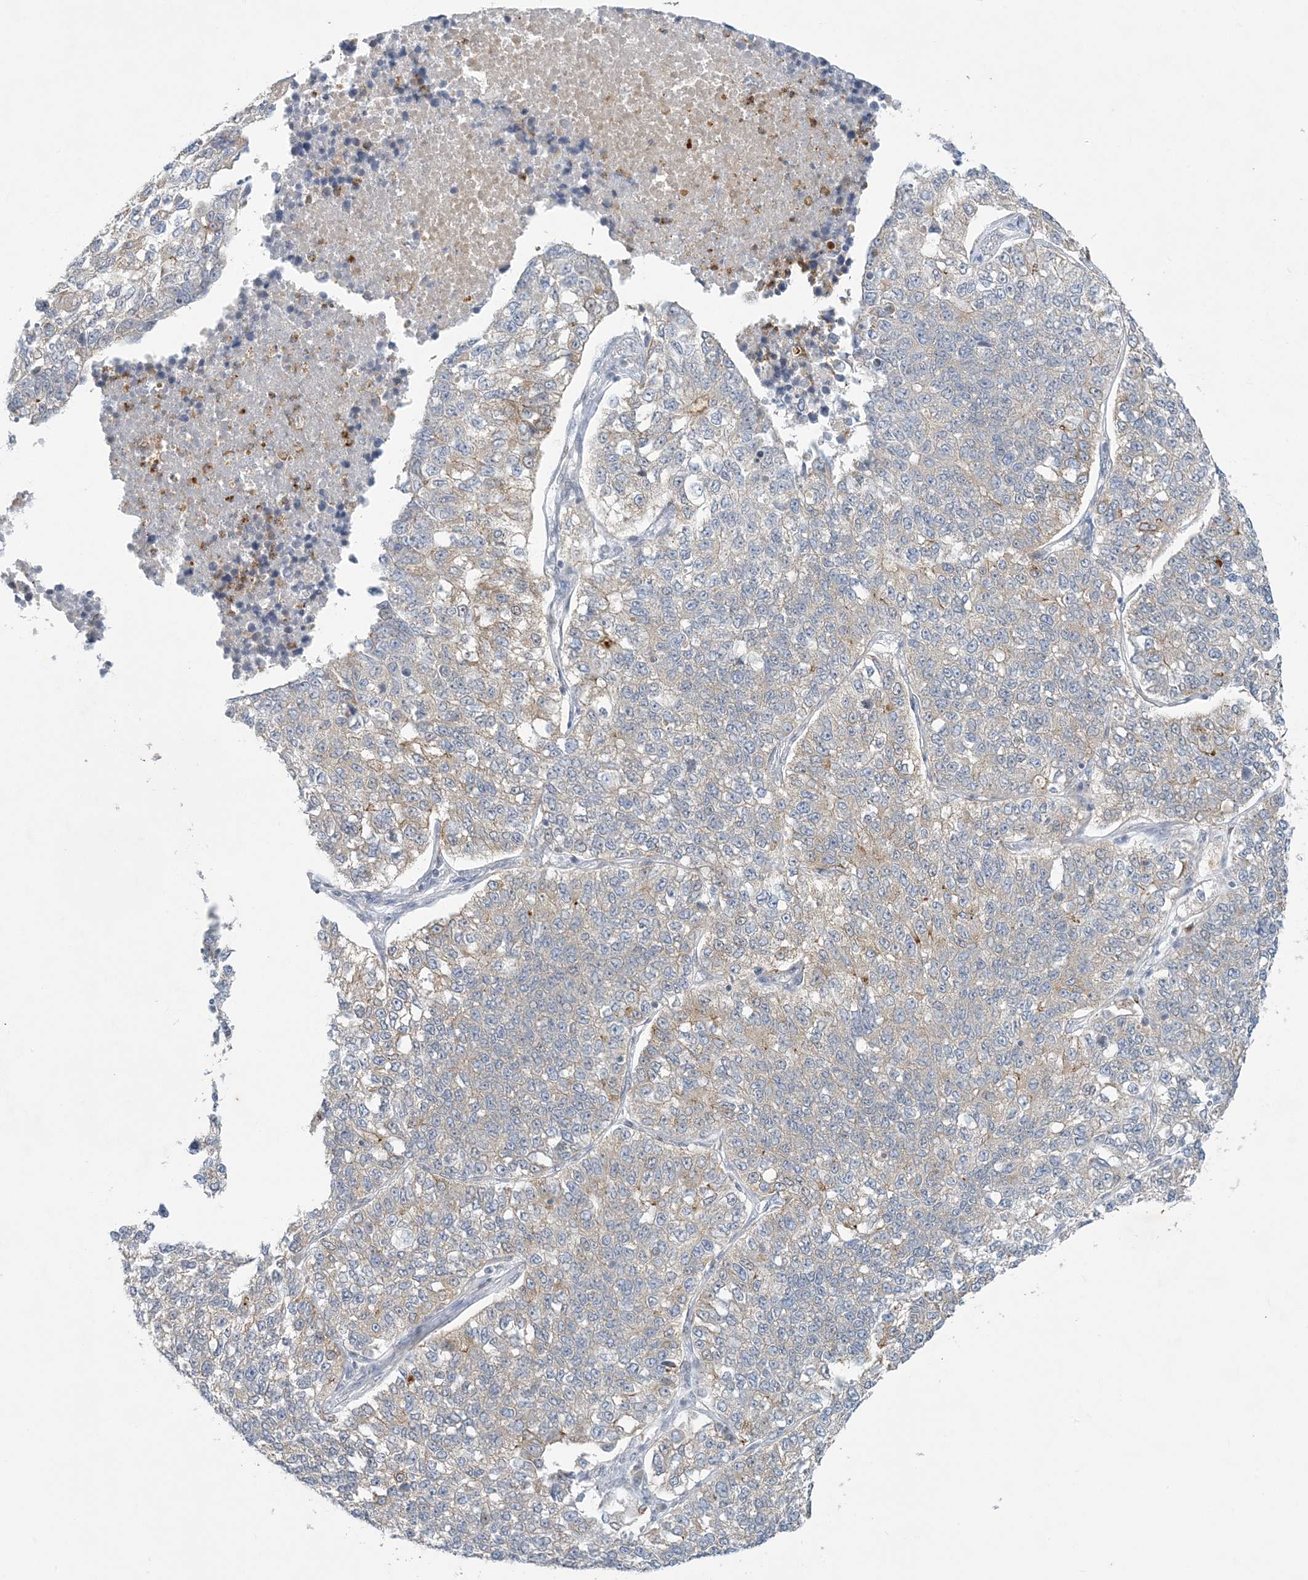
{"staining": {"intensity": "weak", "quantity": "<25%", "location": "cytoplasmic/membranous"}, "tissue": "lung cancer", "cell_type": "Tumor cells", "image_type": "cancer", "snomed": [{"axis": "morphology", "description": "Adenocarcinoma, NOS"}, {"axis": "topography", "description": "Lung"}], "caption": "A photomicrograph of human lung cancer (adenocarcinoma) is negative for staining in tumor cells.", "gene": "KIF3A", "patient": {"sex": "male", "age": 49}}